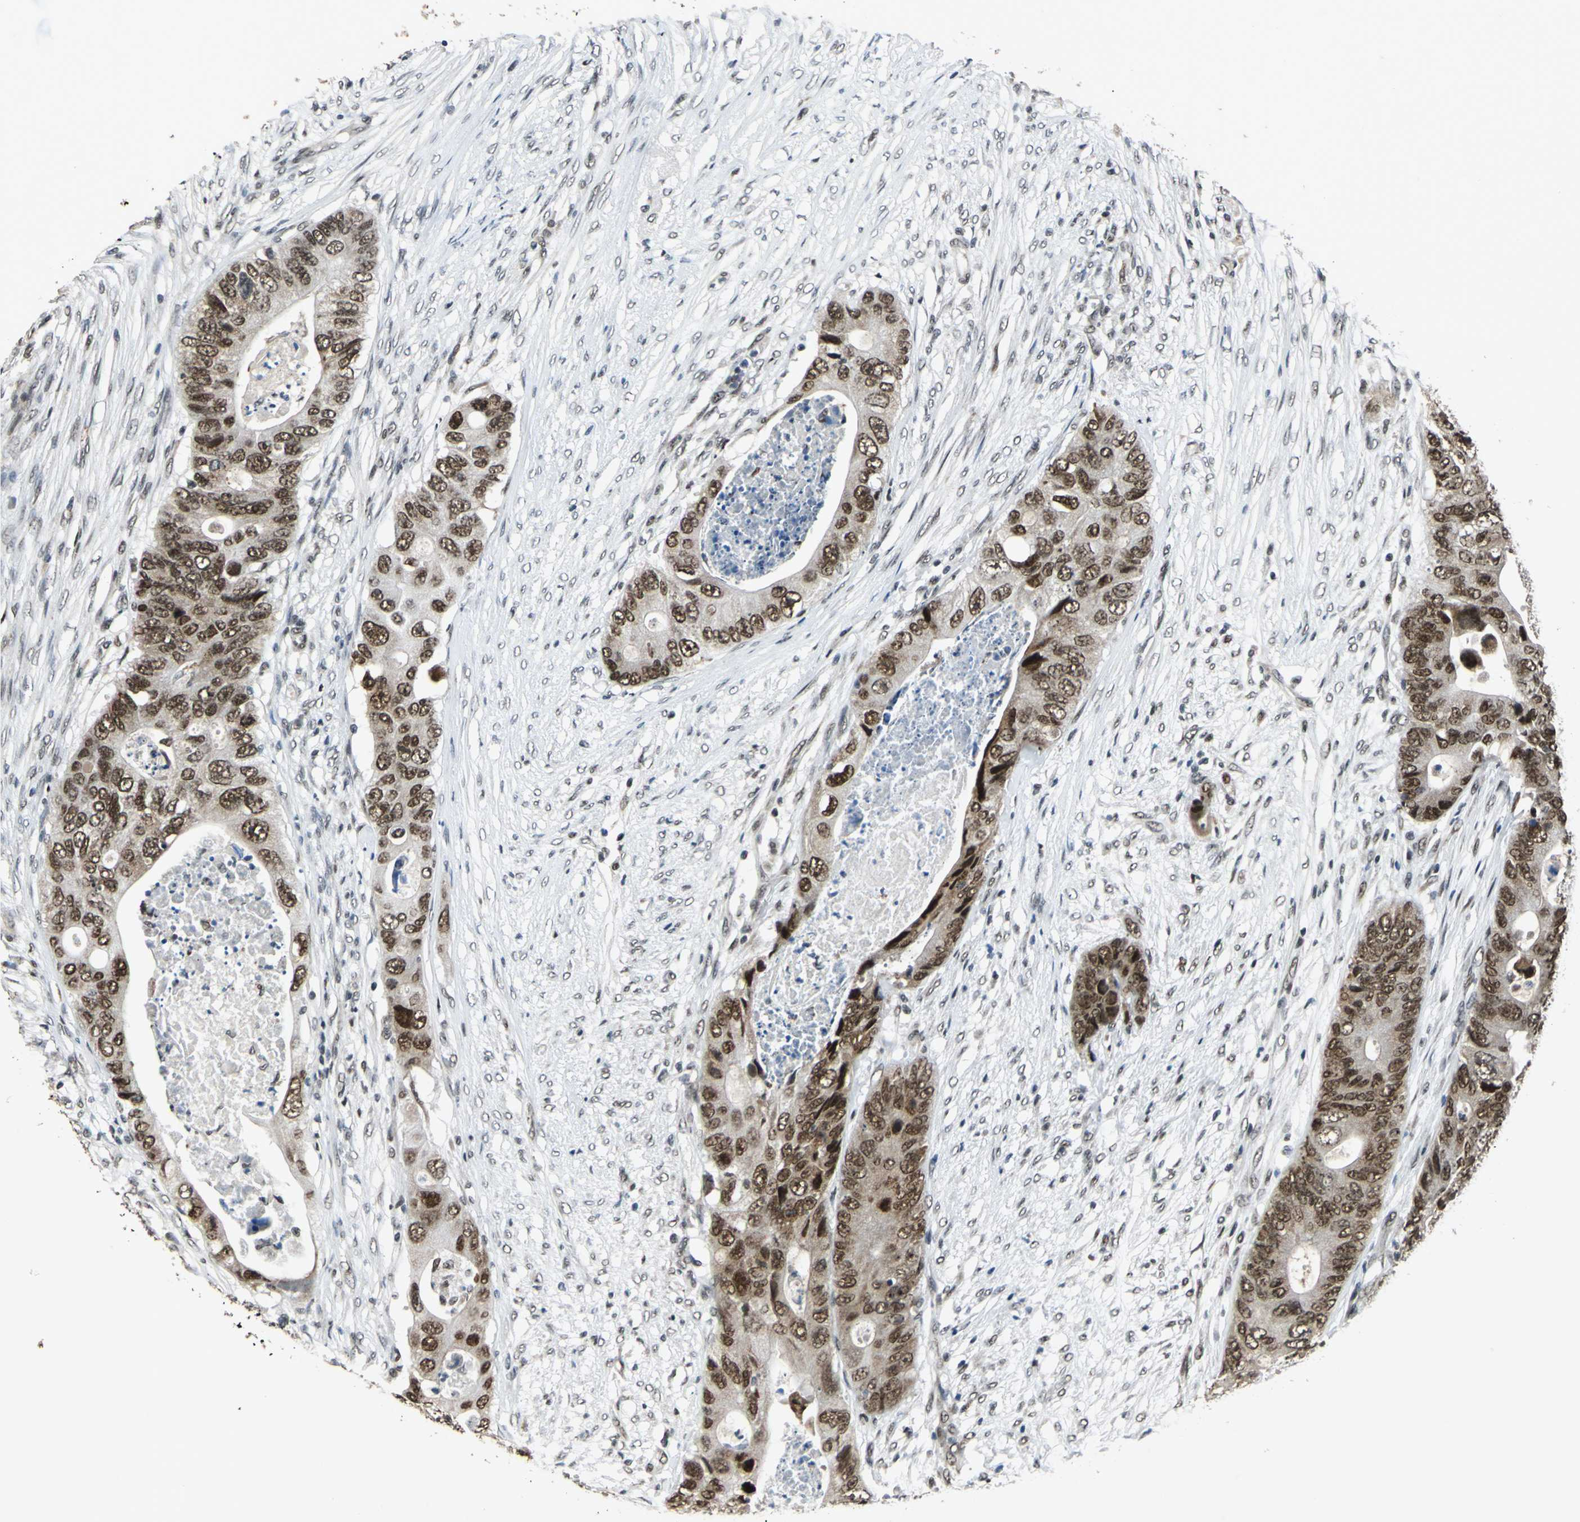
{"staining": {"intensity": "strong", "quantity": ">75%", "location": "nuclear"}, "tissue": "colorectal cancer", "cell_type": "Tumor cells", "image_type": "cancer", "snomed": [{"axis": "morphology", "description": "Adenocarcinoma, NOS"}, {"axis": "topography", "description": "Colon"}], "caption": "Strong nuclear staining is appreciated in approximately >75% of tumor cells in colorectal cancer.", "gene": "BCLAF1", "patient": {"sex": "male", "age": 71}}